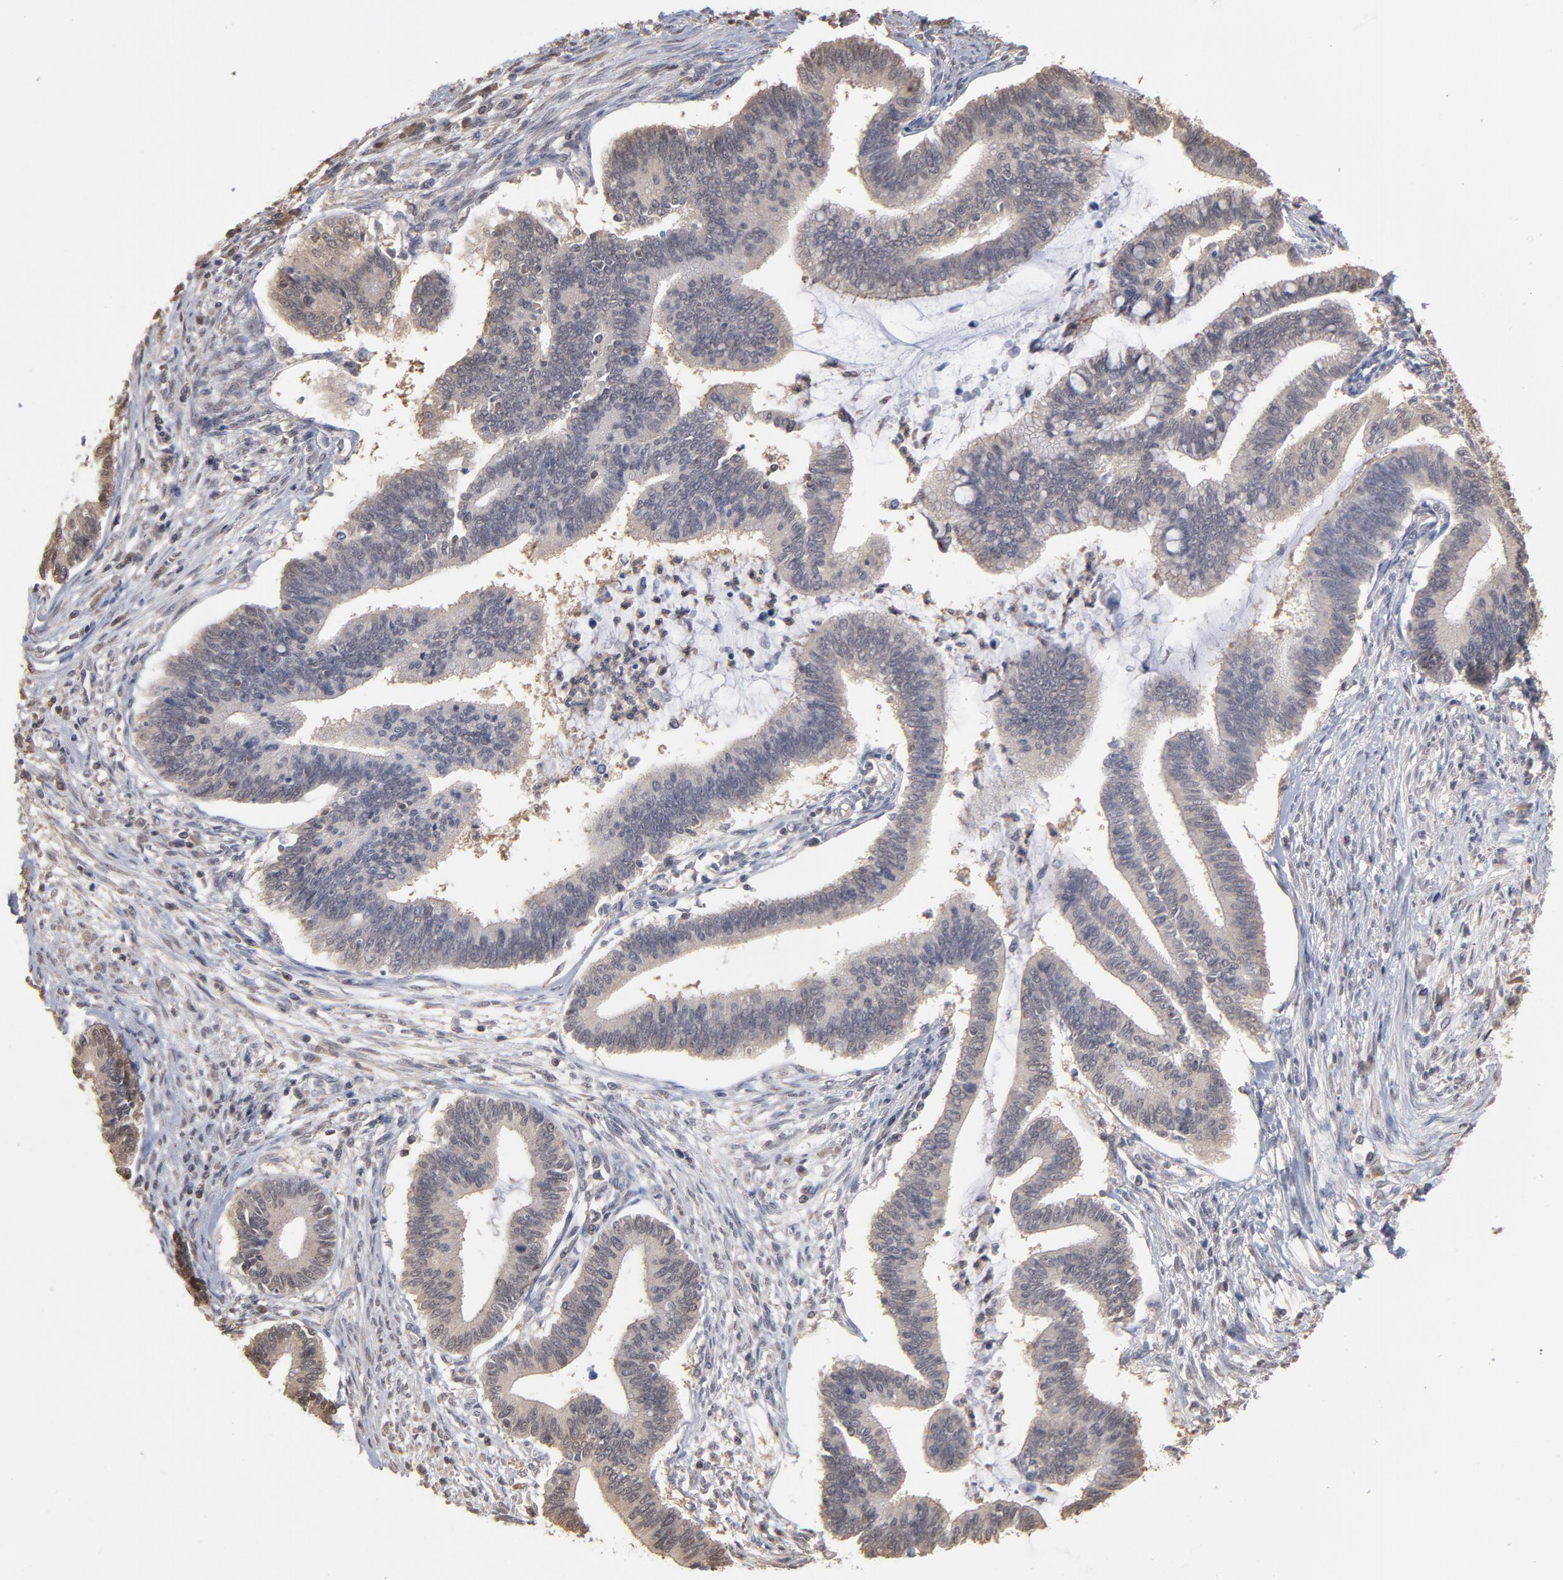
{"staining": {"intensity": "moderate", "quantity": "25%-75%", "location": "cytoplasmic/membranous"}, "tissue": "cervical cancer", "cell_type": "Tumor cells", "image_type": "cancer", "snomed": [{"axis": "morphology", "description": "Adenocarcinoma, NOS"}, {"axis": "topography", "description": "Cervix"}], "caption": "High-magnification brightfield microscopy of adenocarcinoma (cervical) stained with DAB (brown) and counterstained with hematoxylin (blue). tumor cells exhibit moderate cytoplasmic/membranous expression is present in about25%-75% of cells.", "gene": "MAP2K2", "patient": {"sex": "female", "age": 36}}